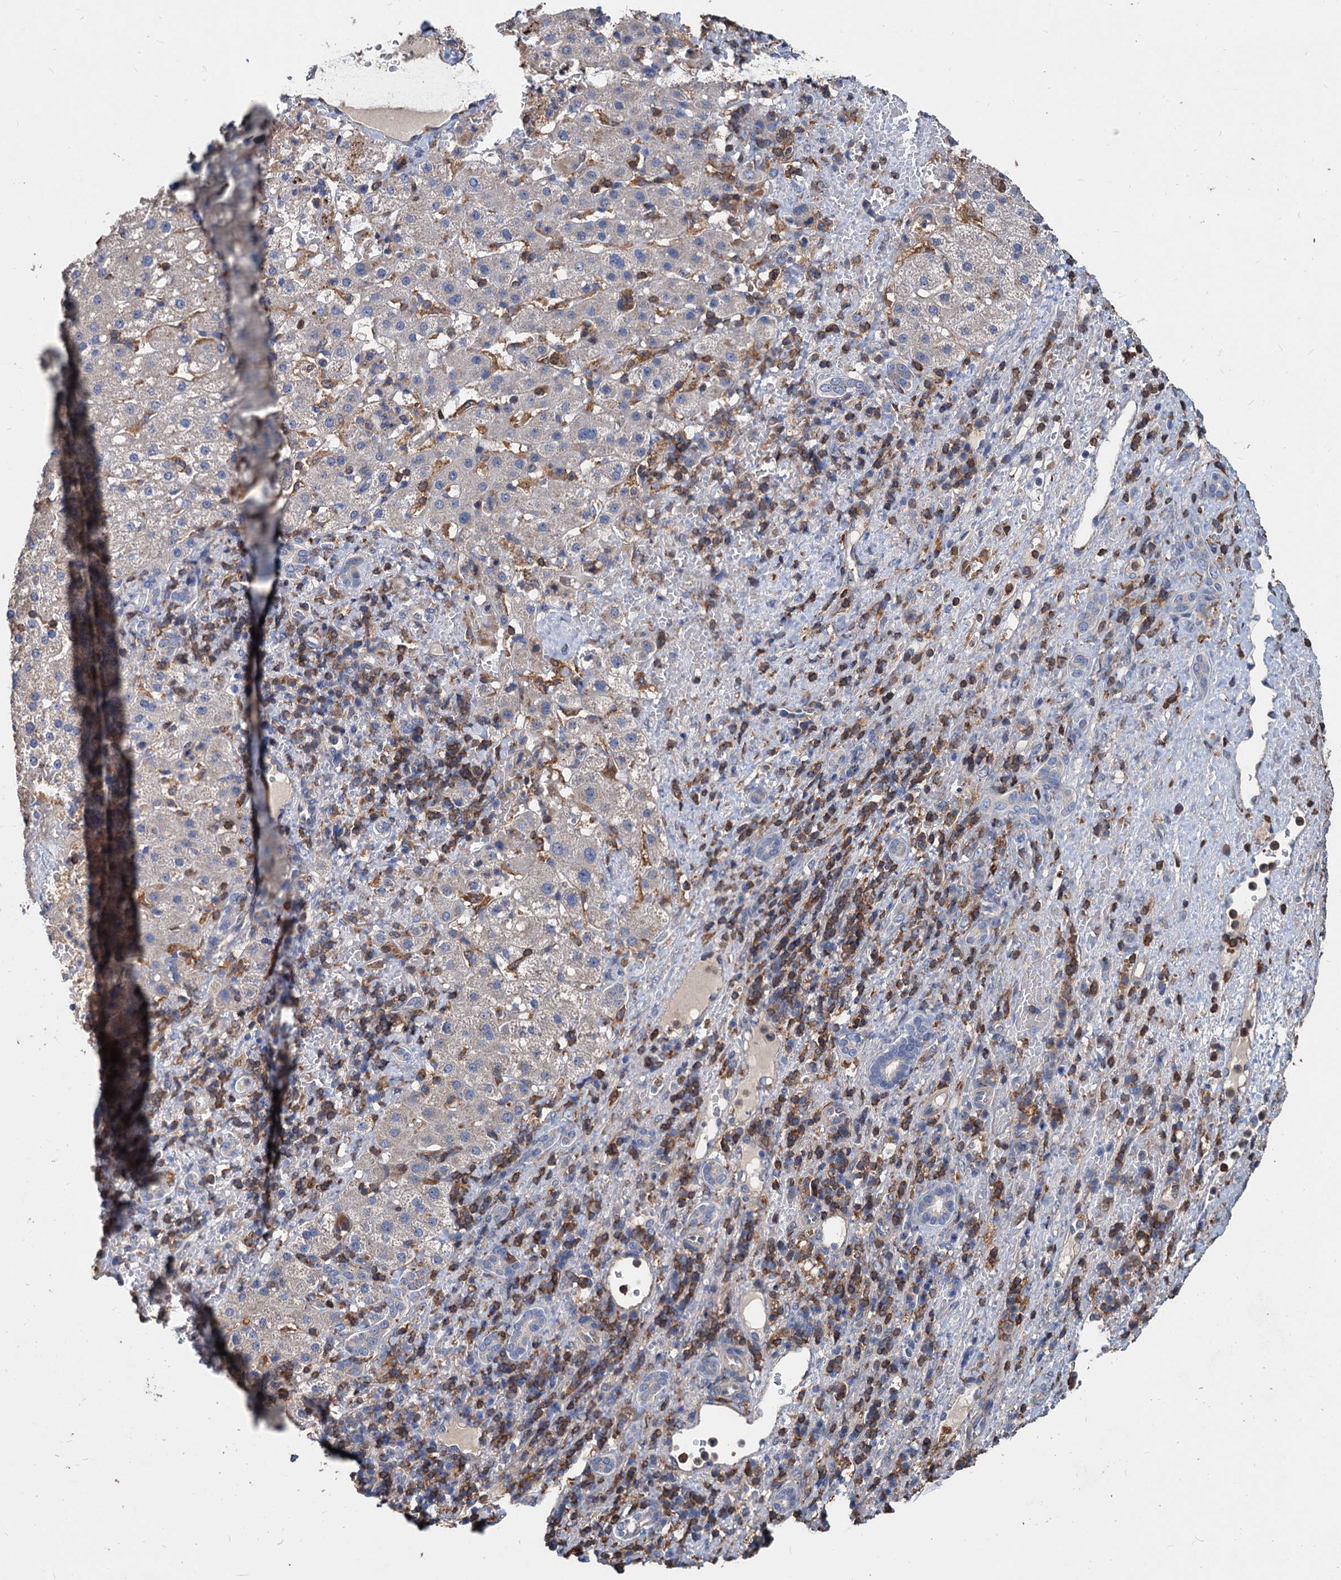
{"staining": {"intensity": "negative", "quantity": "none", "location": "none"}, "tissue": "liver cancer", "cell_type": "Tumor cells", "image_type": "cancer", "snomed": [{"axis": "morphology", "description": "Normal tissue, NOS"}, {"axis": "morphology", "description": "Carcinoma, Hepatocellular, NOS"}, {"axis": "topography", "description": "Liver"}], "caption": "Immunohistochemistry (IHC) micrograph of neoplastic tissue: liver cancer (hepatocellular carcinoma) stained with DAB displays no significant protein positivity in tumor cells. Brightfield microscopy of IHC stained with DAB (brown) and hematoxylin (blue), captured at high magnification.", "gene": "LCP2", "patient": {"sex": "male", "age": 57}}